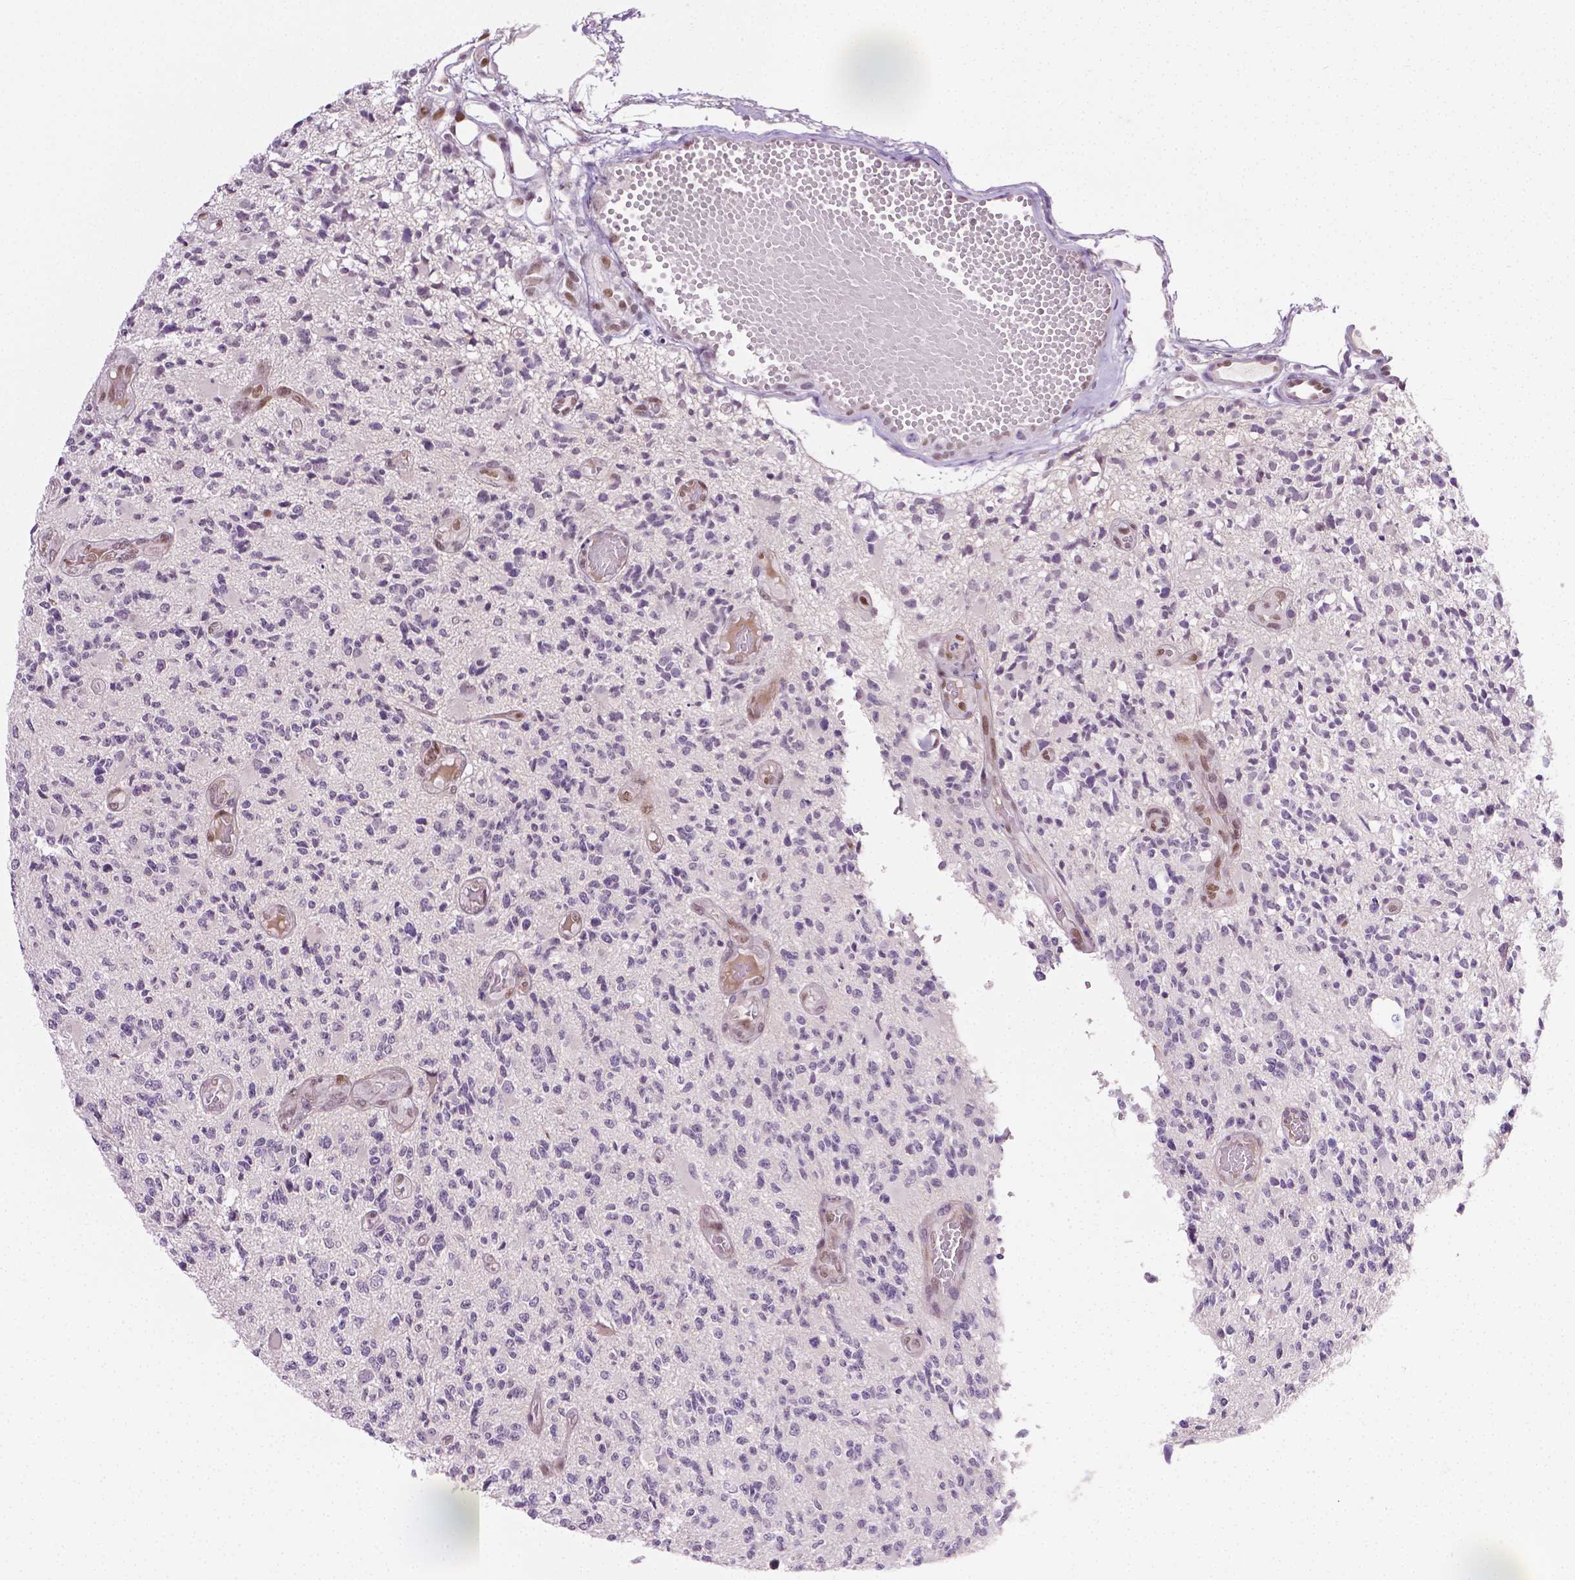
{"staining": {"intensity": "negative", "quantity": "none", "location": "none"}, "tissue": "glioma", "cell_type": "Tumor cells", "image_type": "cancer", "snomed": [{"axis": "morphology", "description": "Glioma, malignant, High grade"}, {"axis": "topography", "description": "Brain"}], "caption": "Protein analysis of malignant glioma (high-grade) shows no significant expression in tumor cells.", "gene": "PTGER3", "patient": {"sex": "female", "age": 63}}